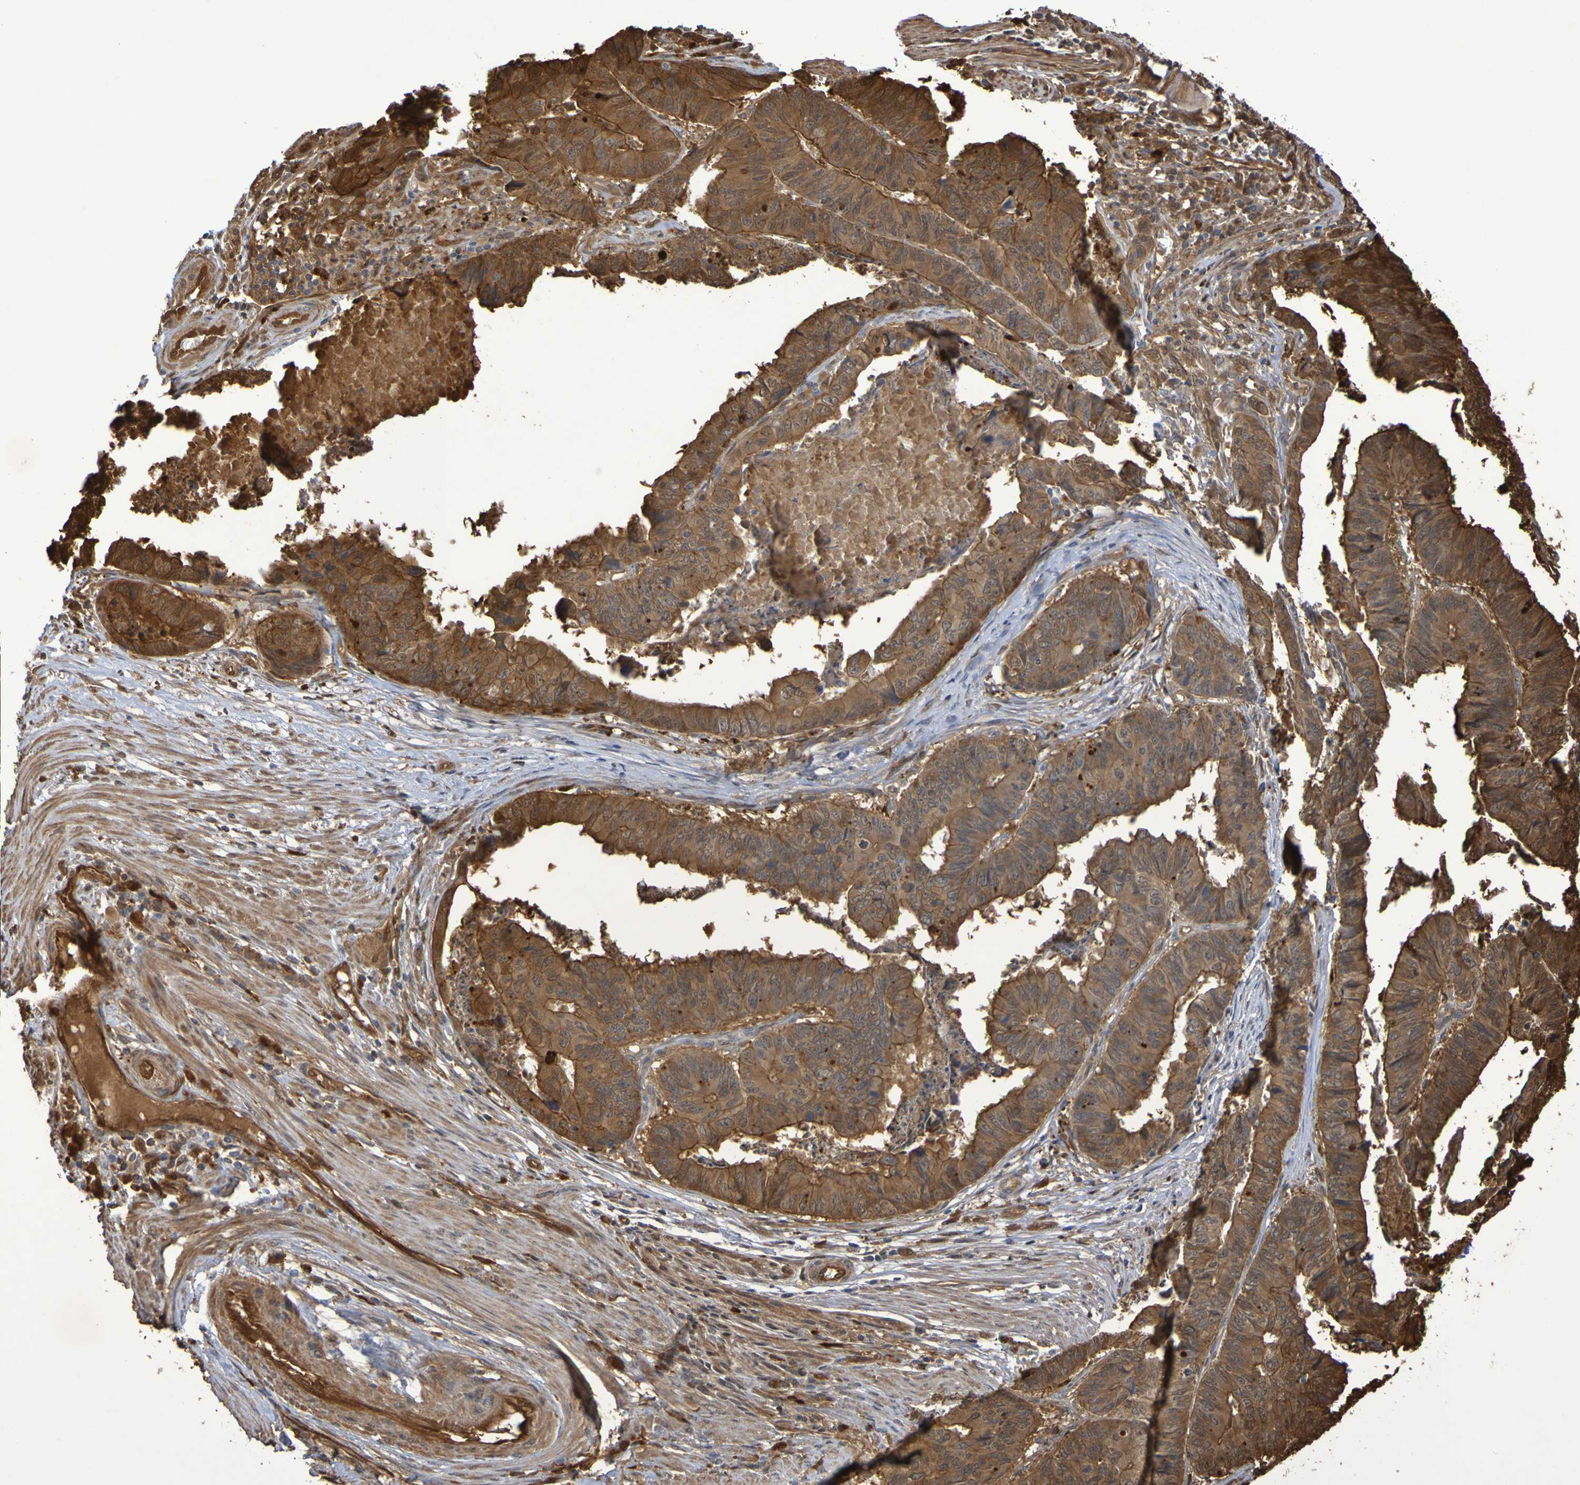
{"staining": {"intensity": "strong", "quantity": ">75%", "location": "cytoplasmic/membranous"}, "tissue": "stomach cancer", "cell_type": "Tumor cells", "image_type": "cancer", "snomed": [{"axis": "morphology", "description": "Adenocarcinoma, NOS"}, {"axis": "topography", "description": "Stomach, lower"}], "caption": "Protein staining of stomach cancer (adenocarcinoma) tissue demonstrates strong cytoplasmic/membranous positivity in about >75% of tumor cells.", "gene": "SERPINB6", "patient": {"sex": "male", "age": 77}}